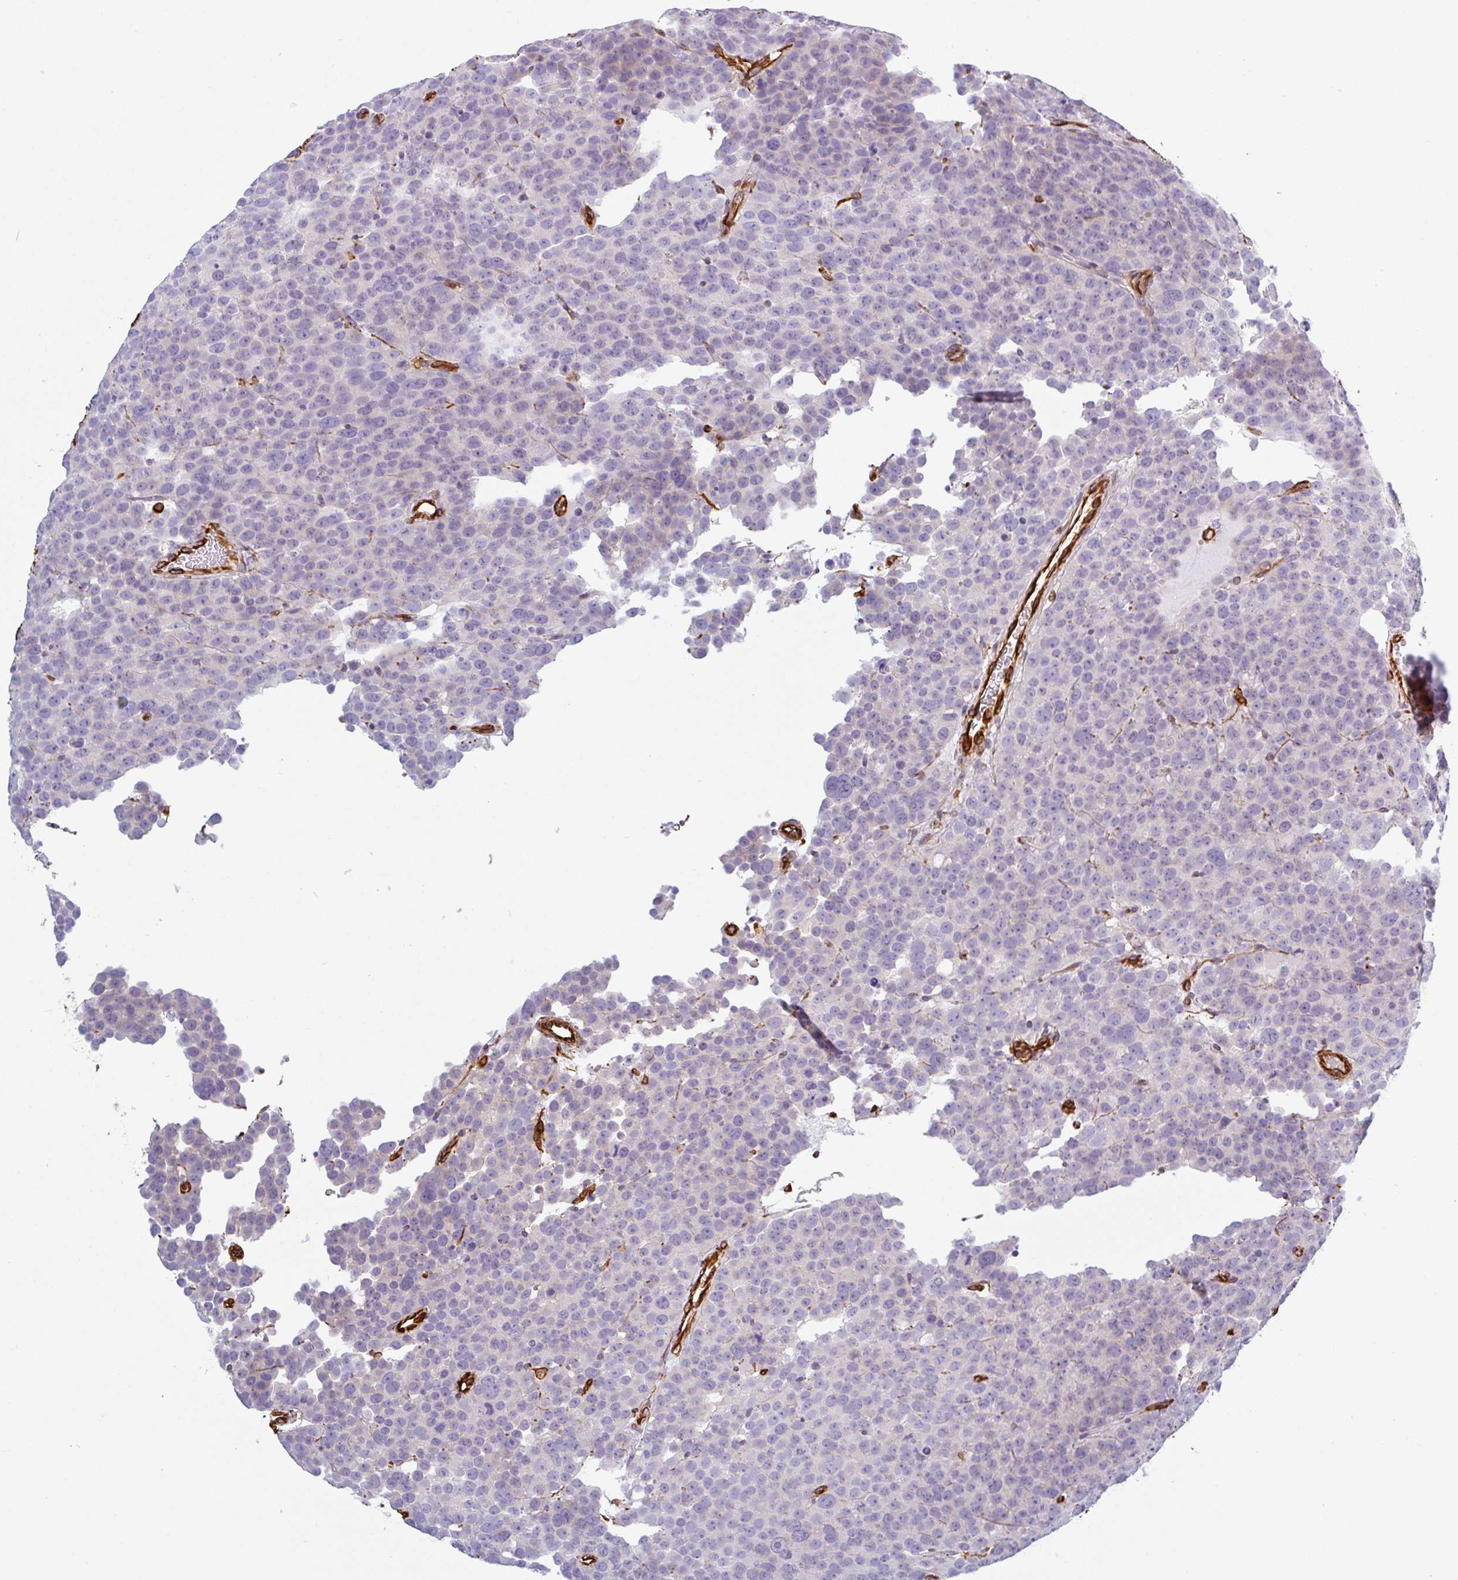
{"staining": {"intensity": "negative", "quantity": "none", "location": "none"}, "tissue": "testis cancer", "cell_type": "Tumor cells", "image_type": "cancer", "snomed": [{"axis": "morphology", "description": "Seminoma, NOS"}, {"axis": "topography", "description": "Testis"}], "caption": "Tumor cells show no significant expression in testis cancer.", "gene": "PPFIA1", "patient": {"sex": "male", "age": 71}}